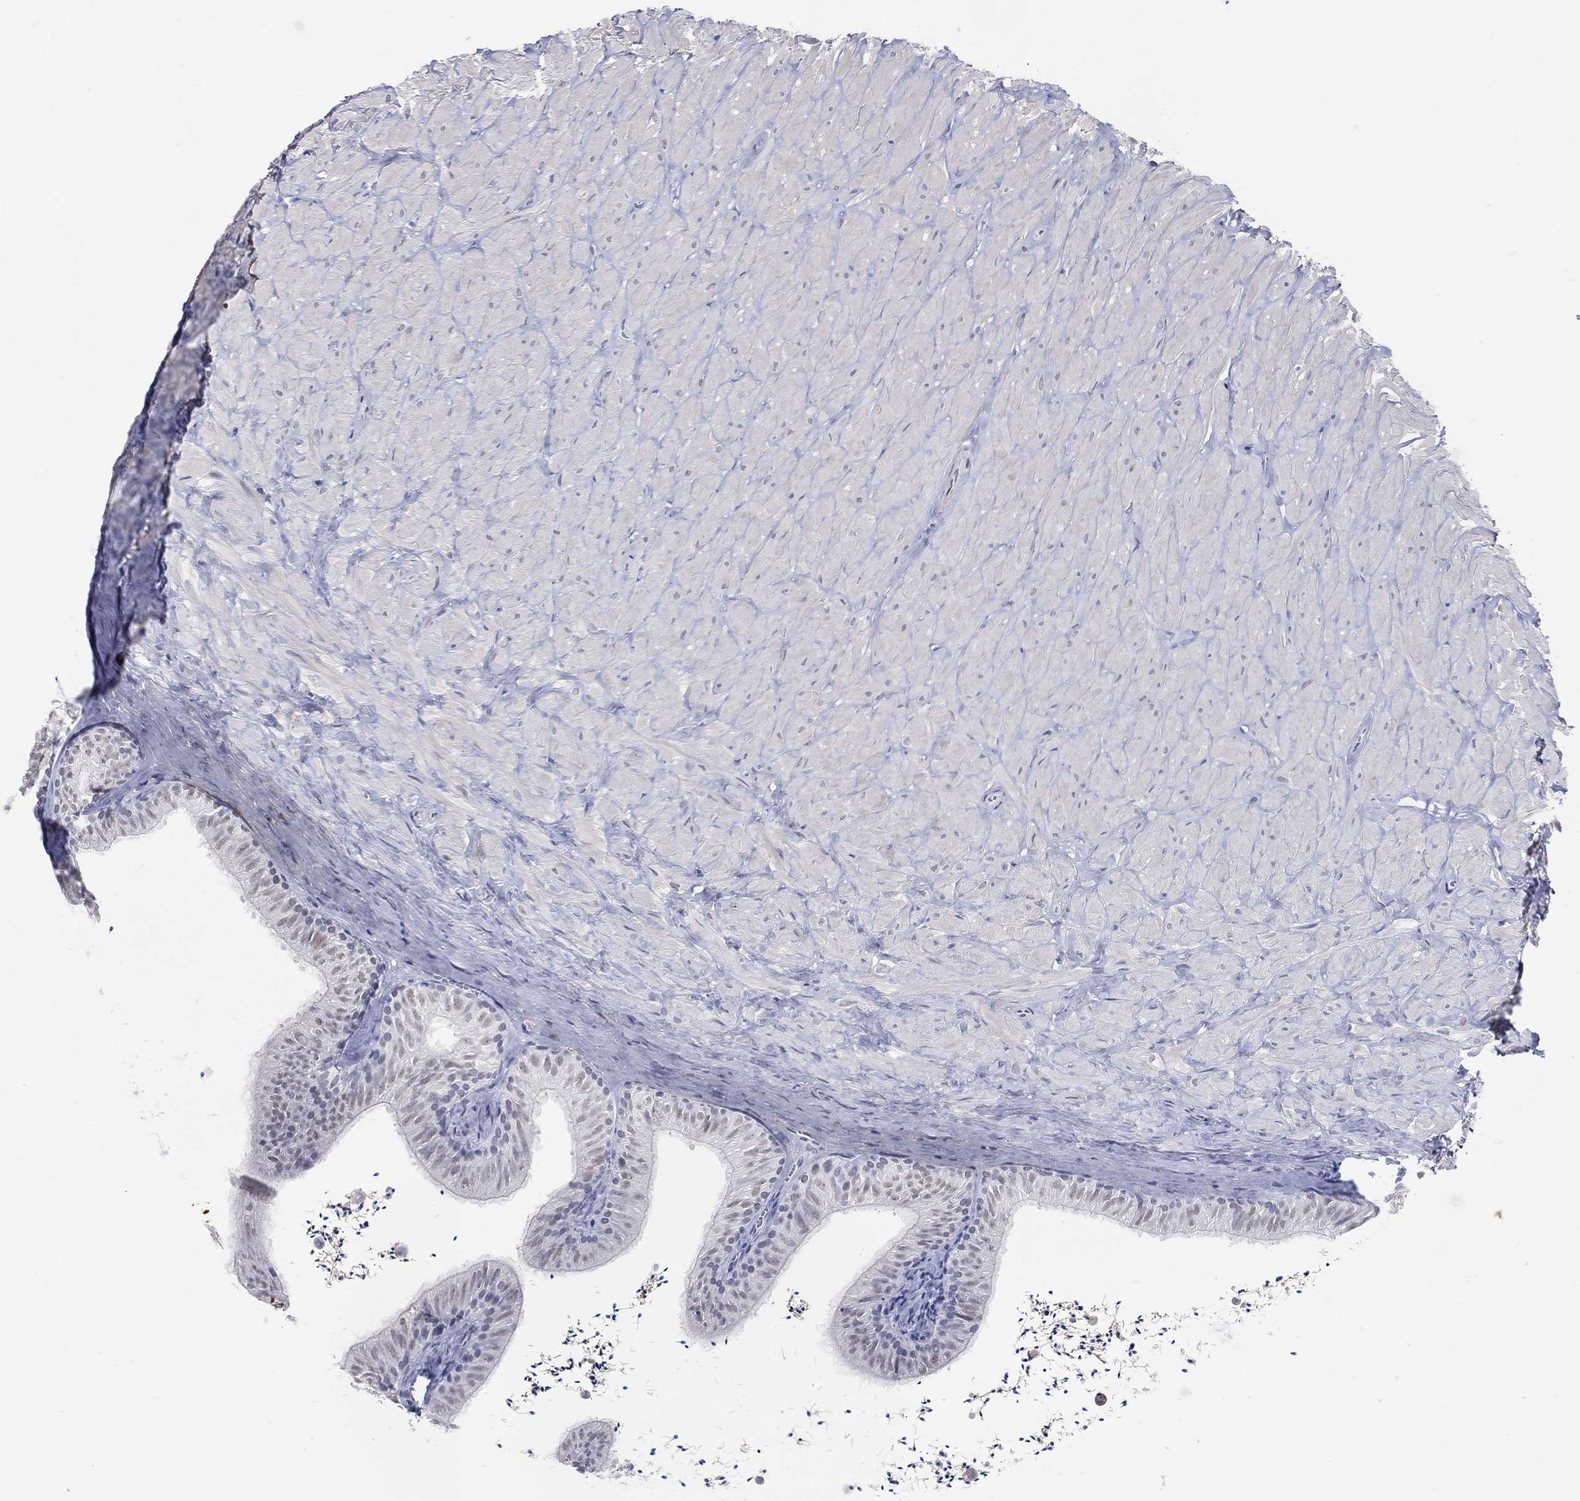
{"staining": {"intensity": "negative", "quantity": "none", "location": "none"}, "tissue": "epididymis", "cell_type": "Glandular cells", "image_type": "normal", "snomed": [{"axis": "morphology", "description": "Normal tissue, NOS"}, {"axis": "topography", "description": "Epididymis"}], "caption": "IHC of benign human epididymis demonstrates no positivity in glandular cells.", "gene": "CFAP58", "patient": {"sex": "male", "age": 32}}